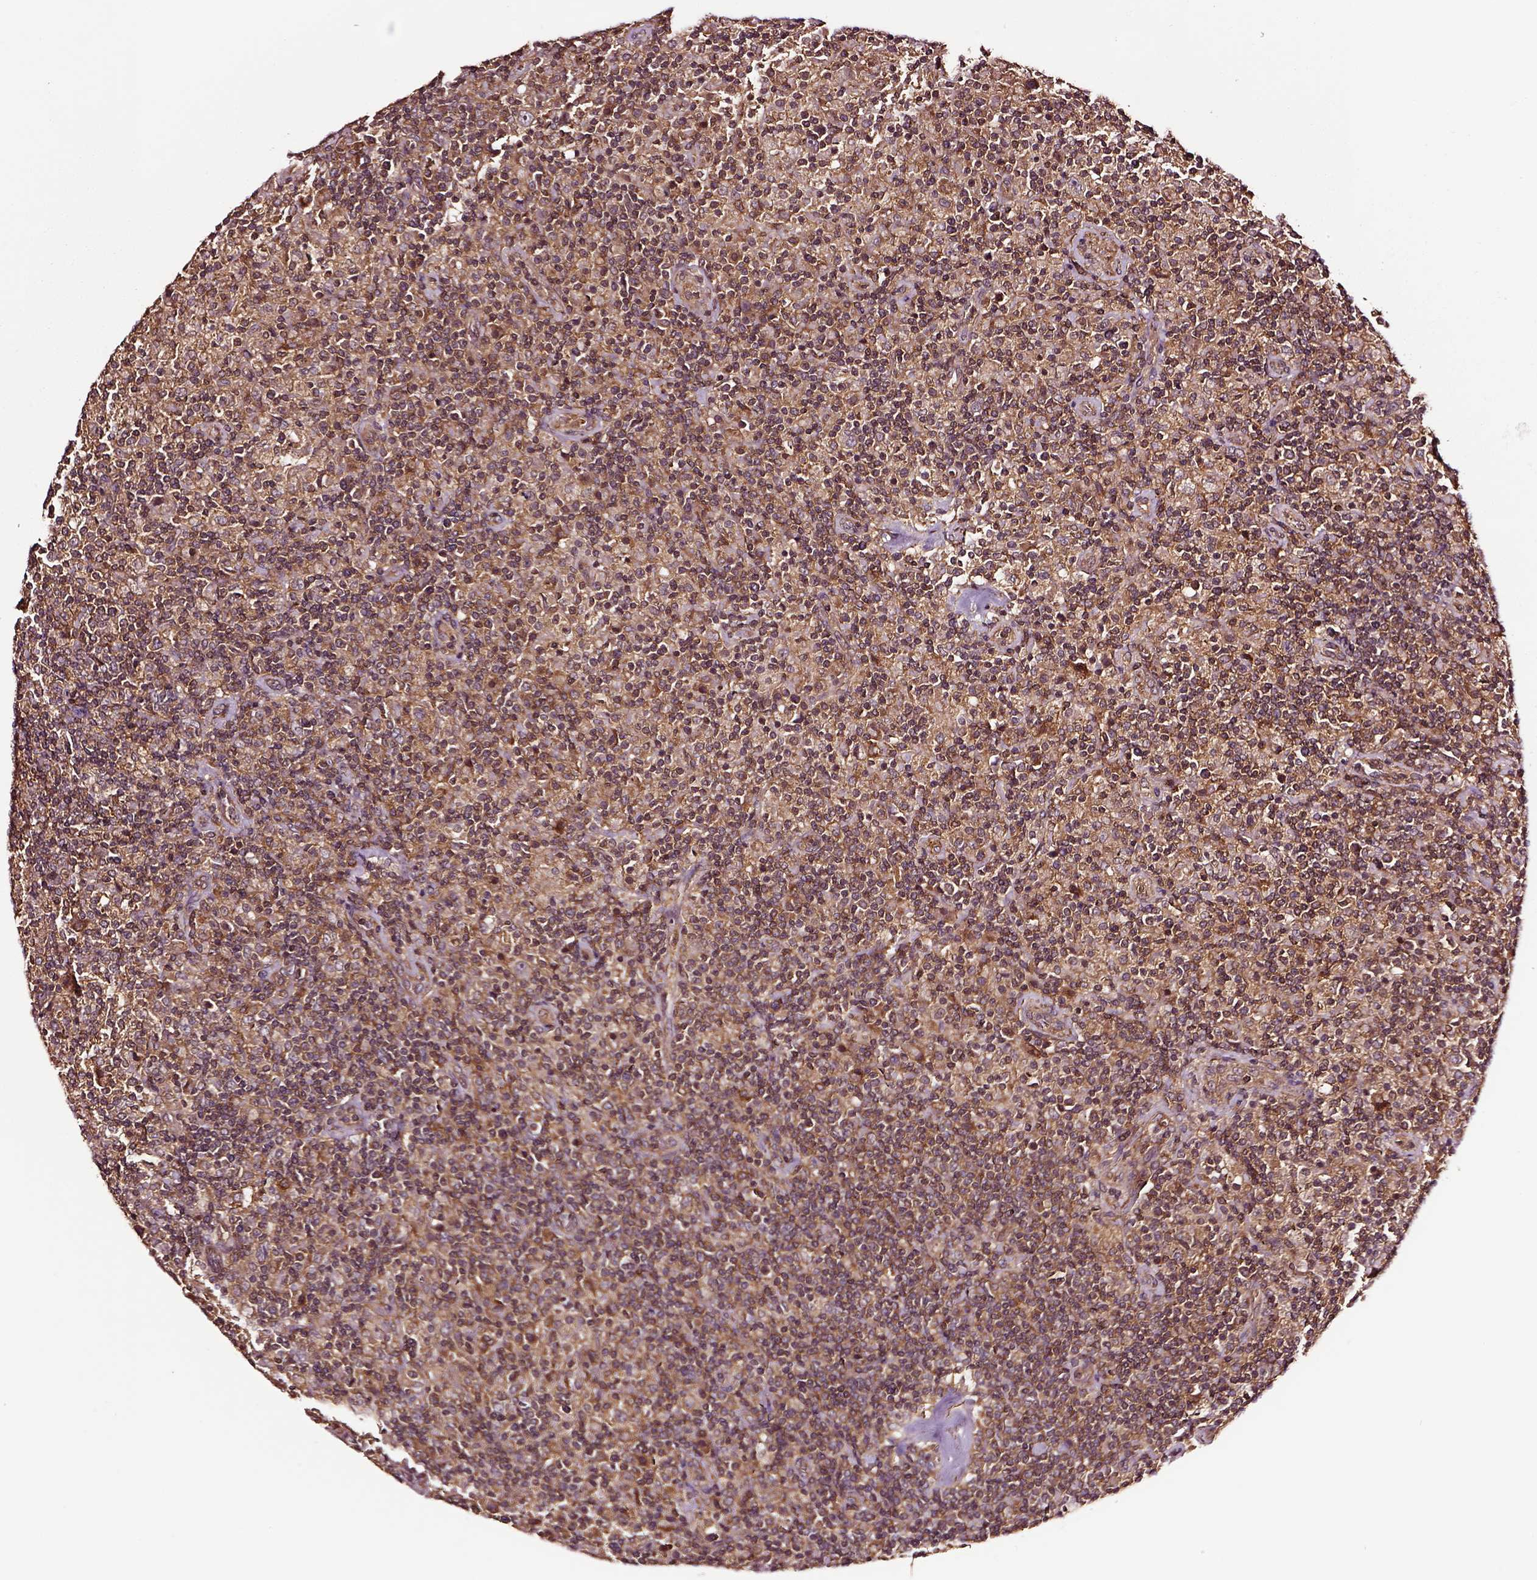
{"staining": {"intensity": "moderate", "quantity": ">75%", "location": "cytoplasmic/membranous"}, "tissue": "lymphoma", "cell_type": "Tumor cells", "image_type": "cancer", "snomed": [{"axis": "morphology", "description": "Hodgkin's disease, NOS"}, {"axis": "topography", "description": "Lymph node"}], "caption": "The micrograph exhibits immunohistochemical staining of Hodgkin's disease. There is moderate cytoplasmic/membranous expression is seen in approximately >75% of tumor cells.", "gene": "RASSF5", "patient": {"sex": "male", "age": 70}}